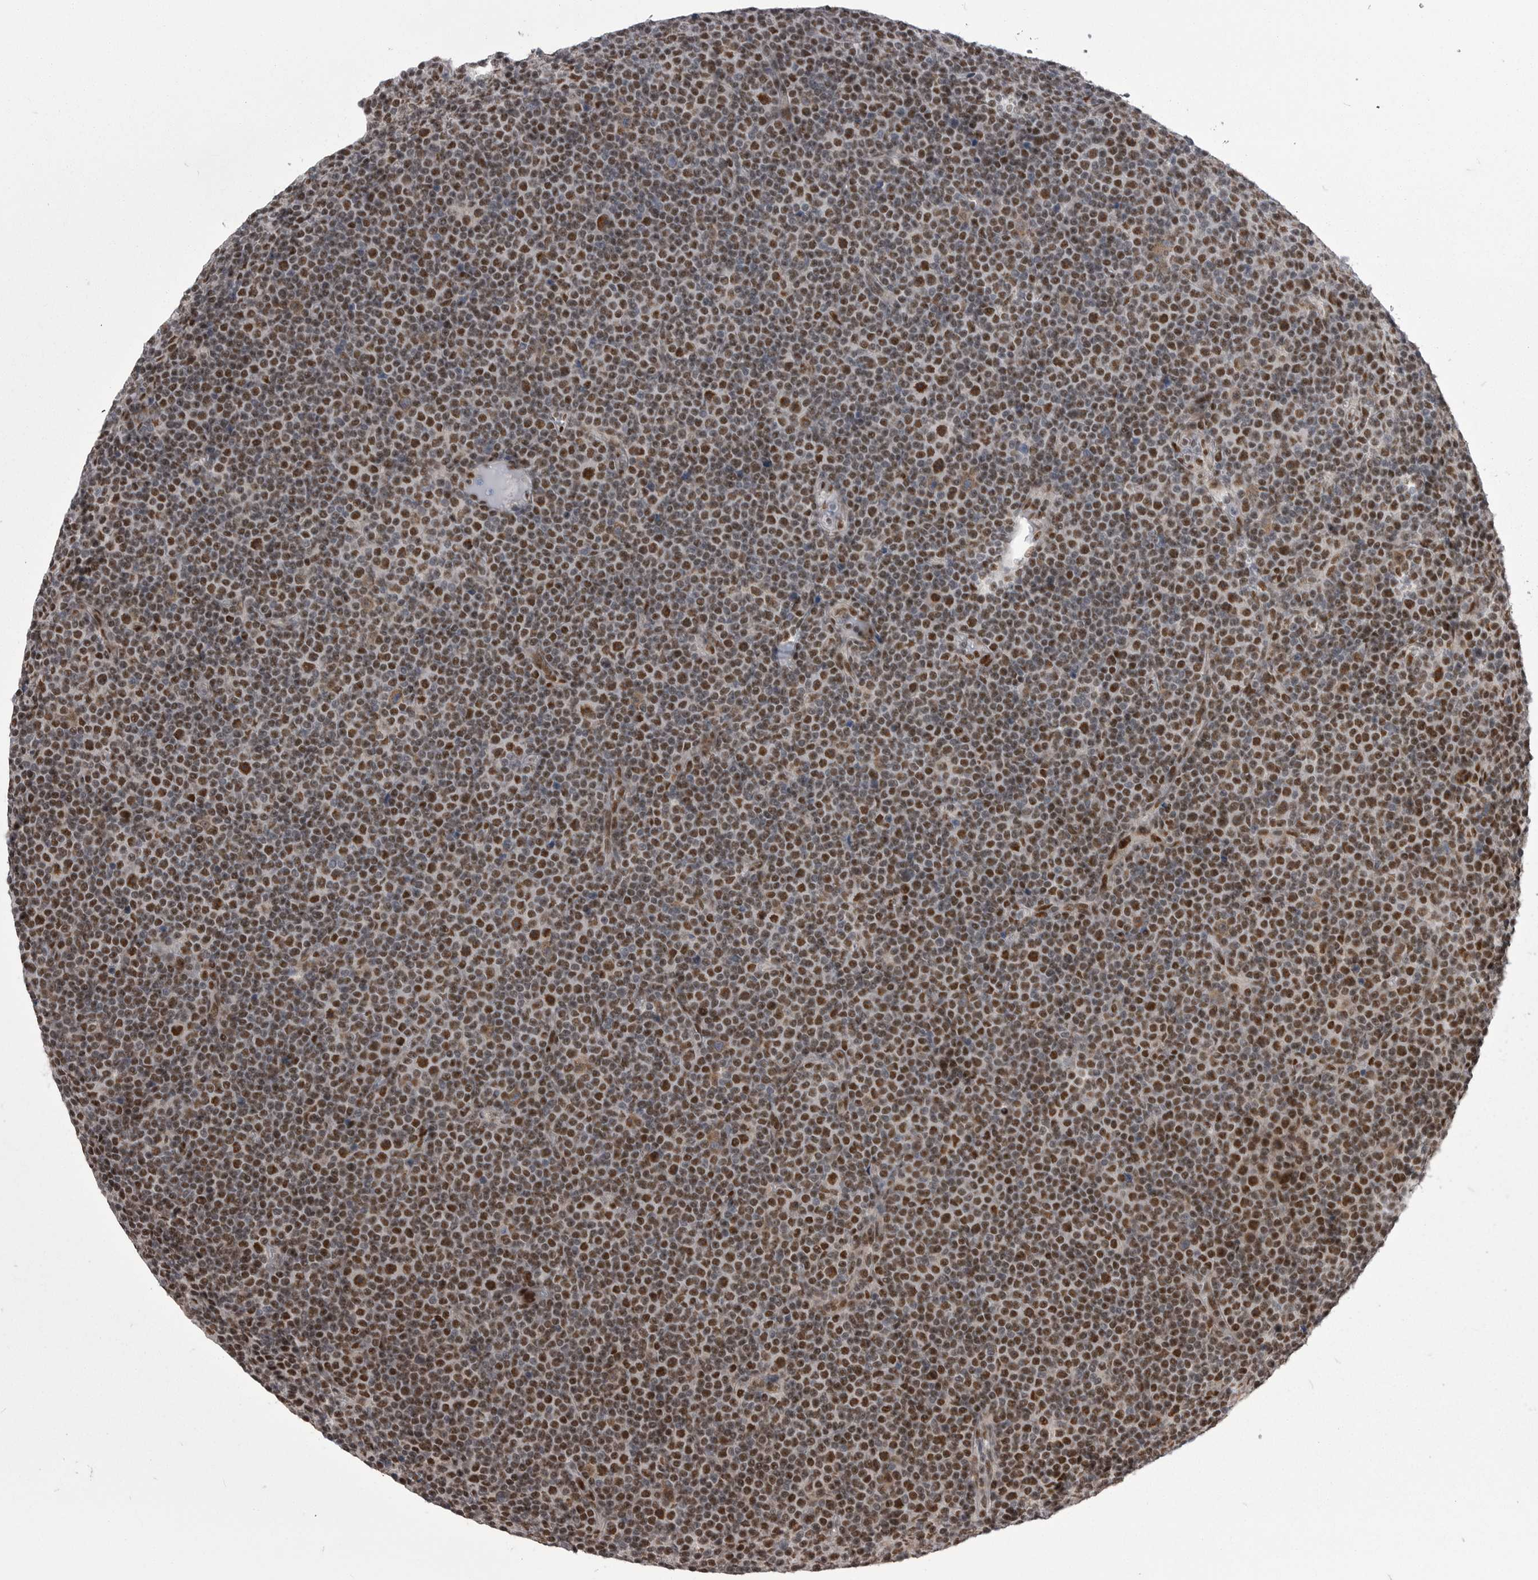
{"staining": {"intensity": "strong", "quantity": ">75%", "location": "nuclear"}, "tissue": "lymphoma", "cell_type": "Tumor cells", "image_type": "cancer", "snomed": [{"axis": "morphology", "description": "Malignant lymphoma, non-Hodgkin's type, Low grade"}, {"axis": "topography", "description": "Lymph node"}], "caption": "Human malignant lymphoma, non-Hodgkin's type (low-grade) stained with a protein marker demonstrates strong staining in tumor cells.", "gene": "MEPCE", "patient": {"sex": "female", "age": 67}}